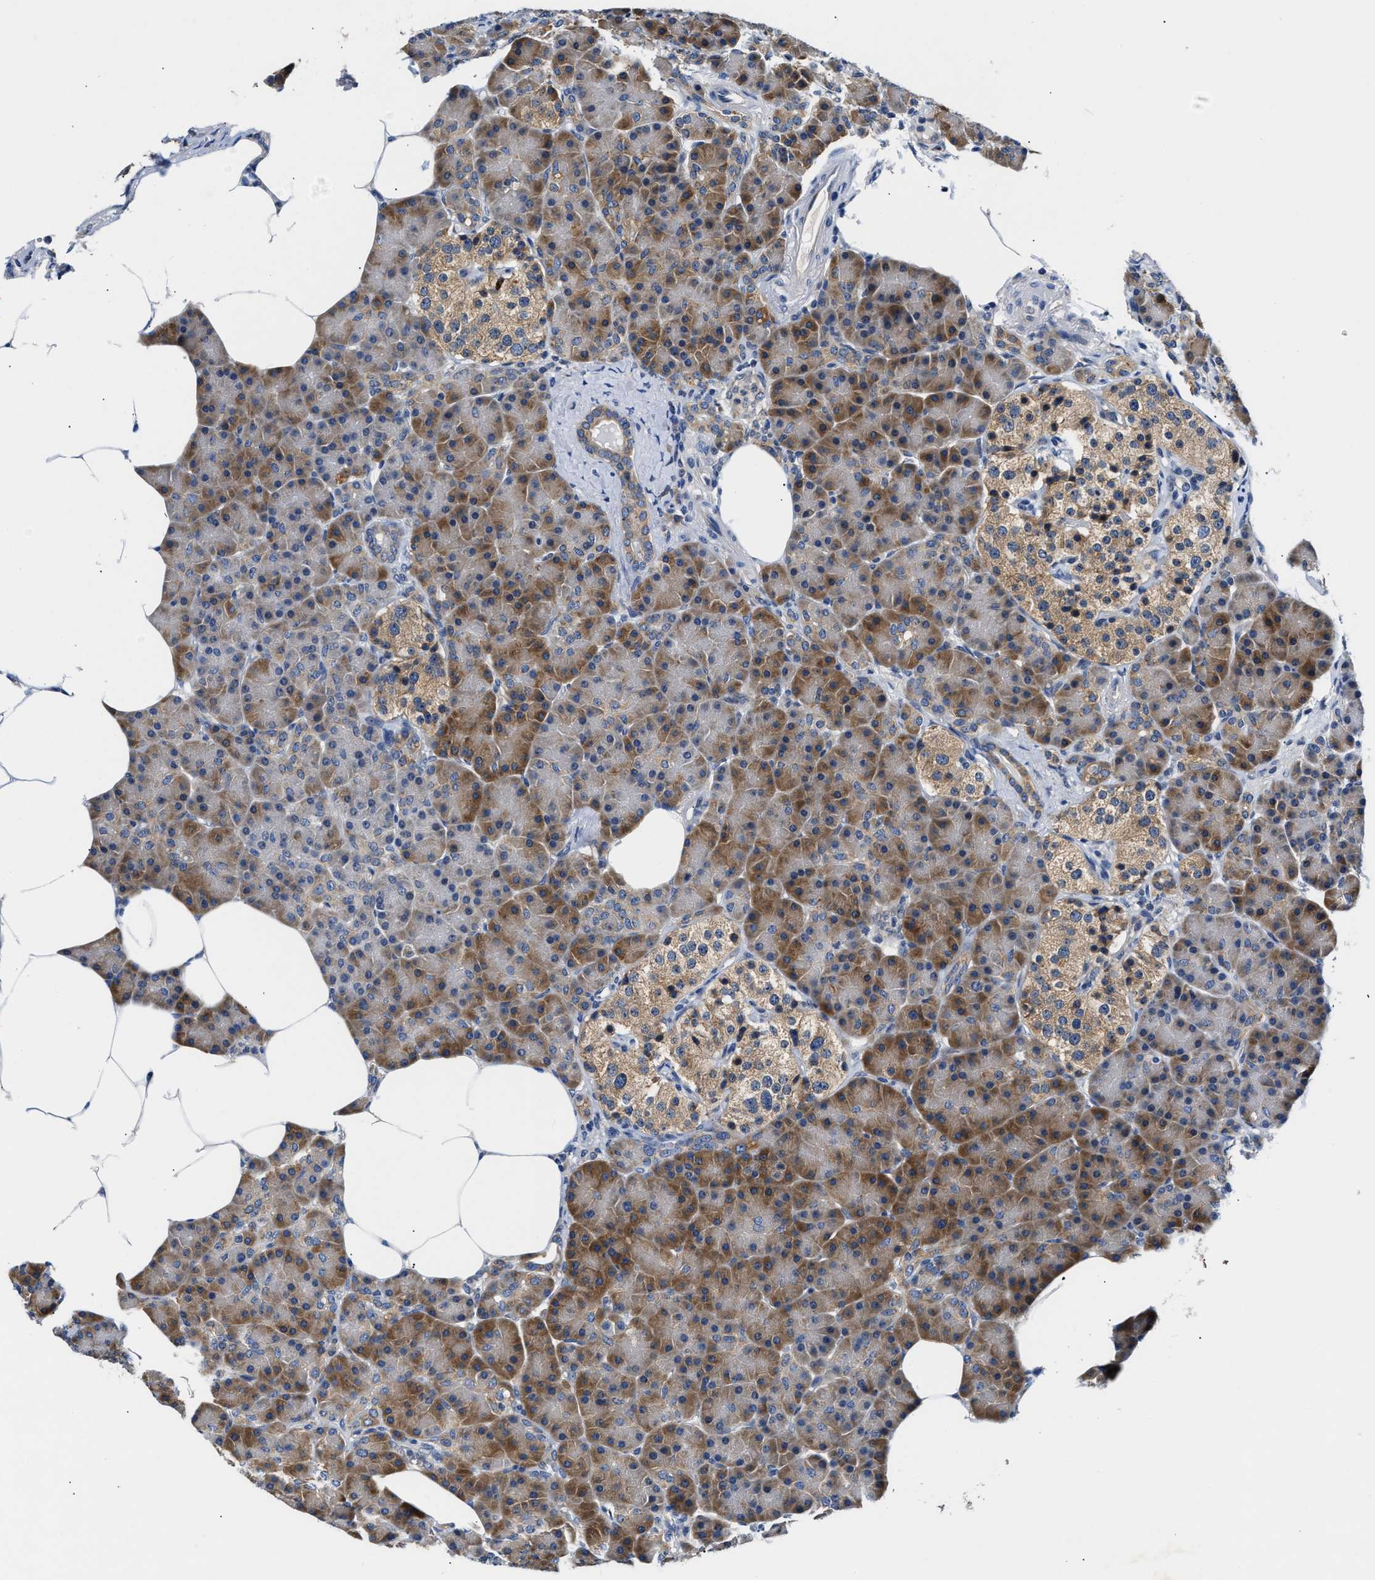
{"staining": {"intensity": "moderate", "quantity": ">75%", "location": "cytoplasmic/membranous"}, "tissue": "pancreas", "cell_type": "Exocrine glandular cells", "image_type": "normal", "snomed": [{"axis": "morphology", "description": "Normal tissue, NOS"}, {"axis": "topography", "description": "Pancreas"}], "caption": "IHC (DAB) staining of normal pancreas shows moderate cytoplasmic/membranous protein staining in about >75% of exocrine glandular cells. Using DAB (brown) and hematoxylin (blue) stains, captured at high magnification using brightfield microscopy.", "gene": "FAM185A", "patient": {"sex": "female", "age": 70}}